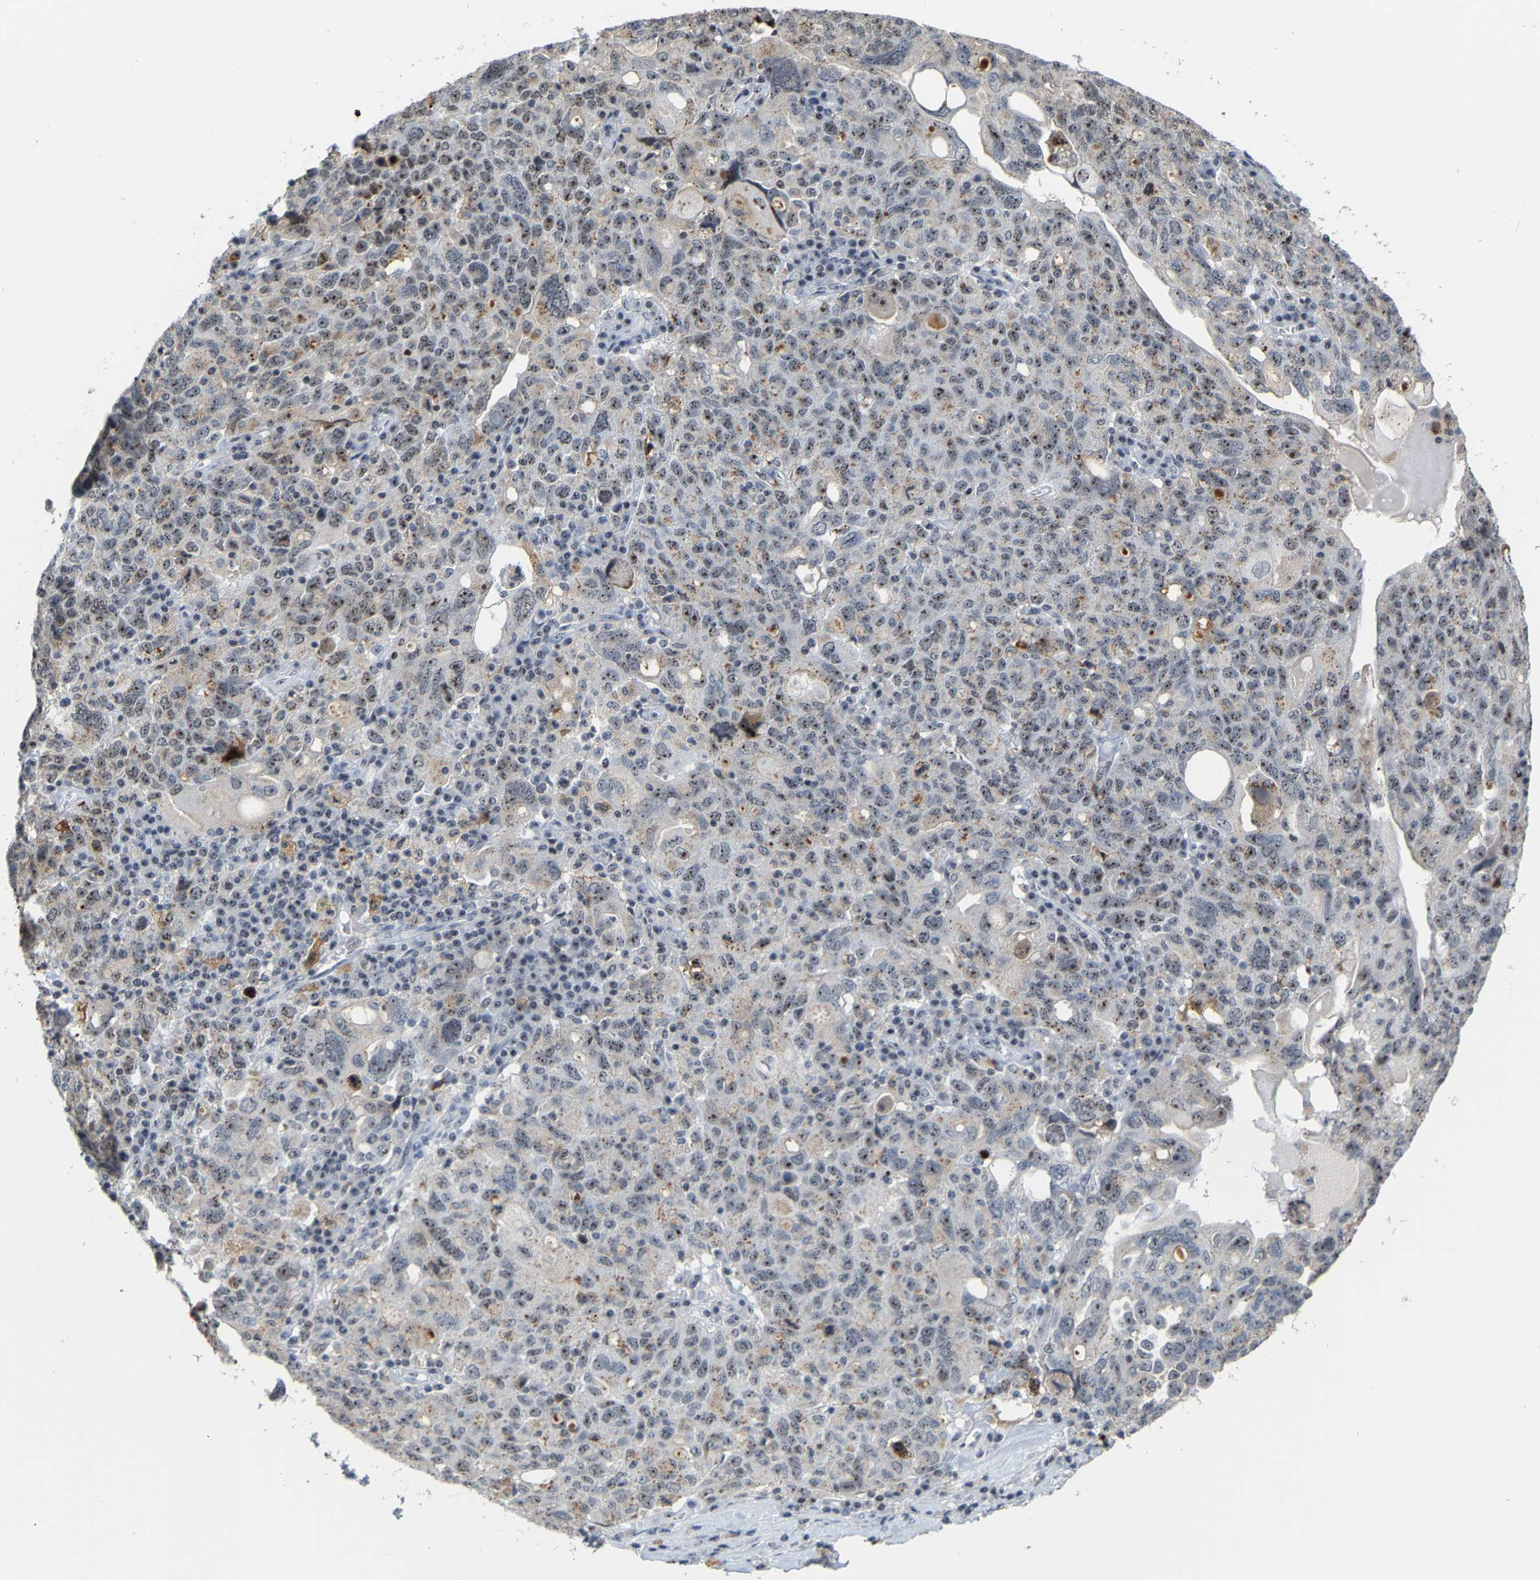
{"staining": {"intensity": "moderate", "quantity": "25%-75%", "location": "nuclear"}, "tissue": "ovarian cancer", "cell_type": "Tumor cells", "image_type": "cancer", "snomed": [{"axis": "morphology", "description": "Carcinoma, endometroid"}, {"axis": "topography", "description": "Ovary"}], "caption": "Protein expression analysis of human ovarian cancer reveals moderate nuclear staining in about 25%-75% of tumor cells. Using DAB (brown) and hematoxylin (blue) stains, captured at high magnification using brightfield microscopy.", "gene": "NOP58", "patient": {"sex": "female", "age": 62}}